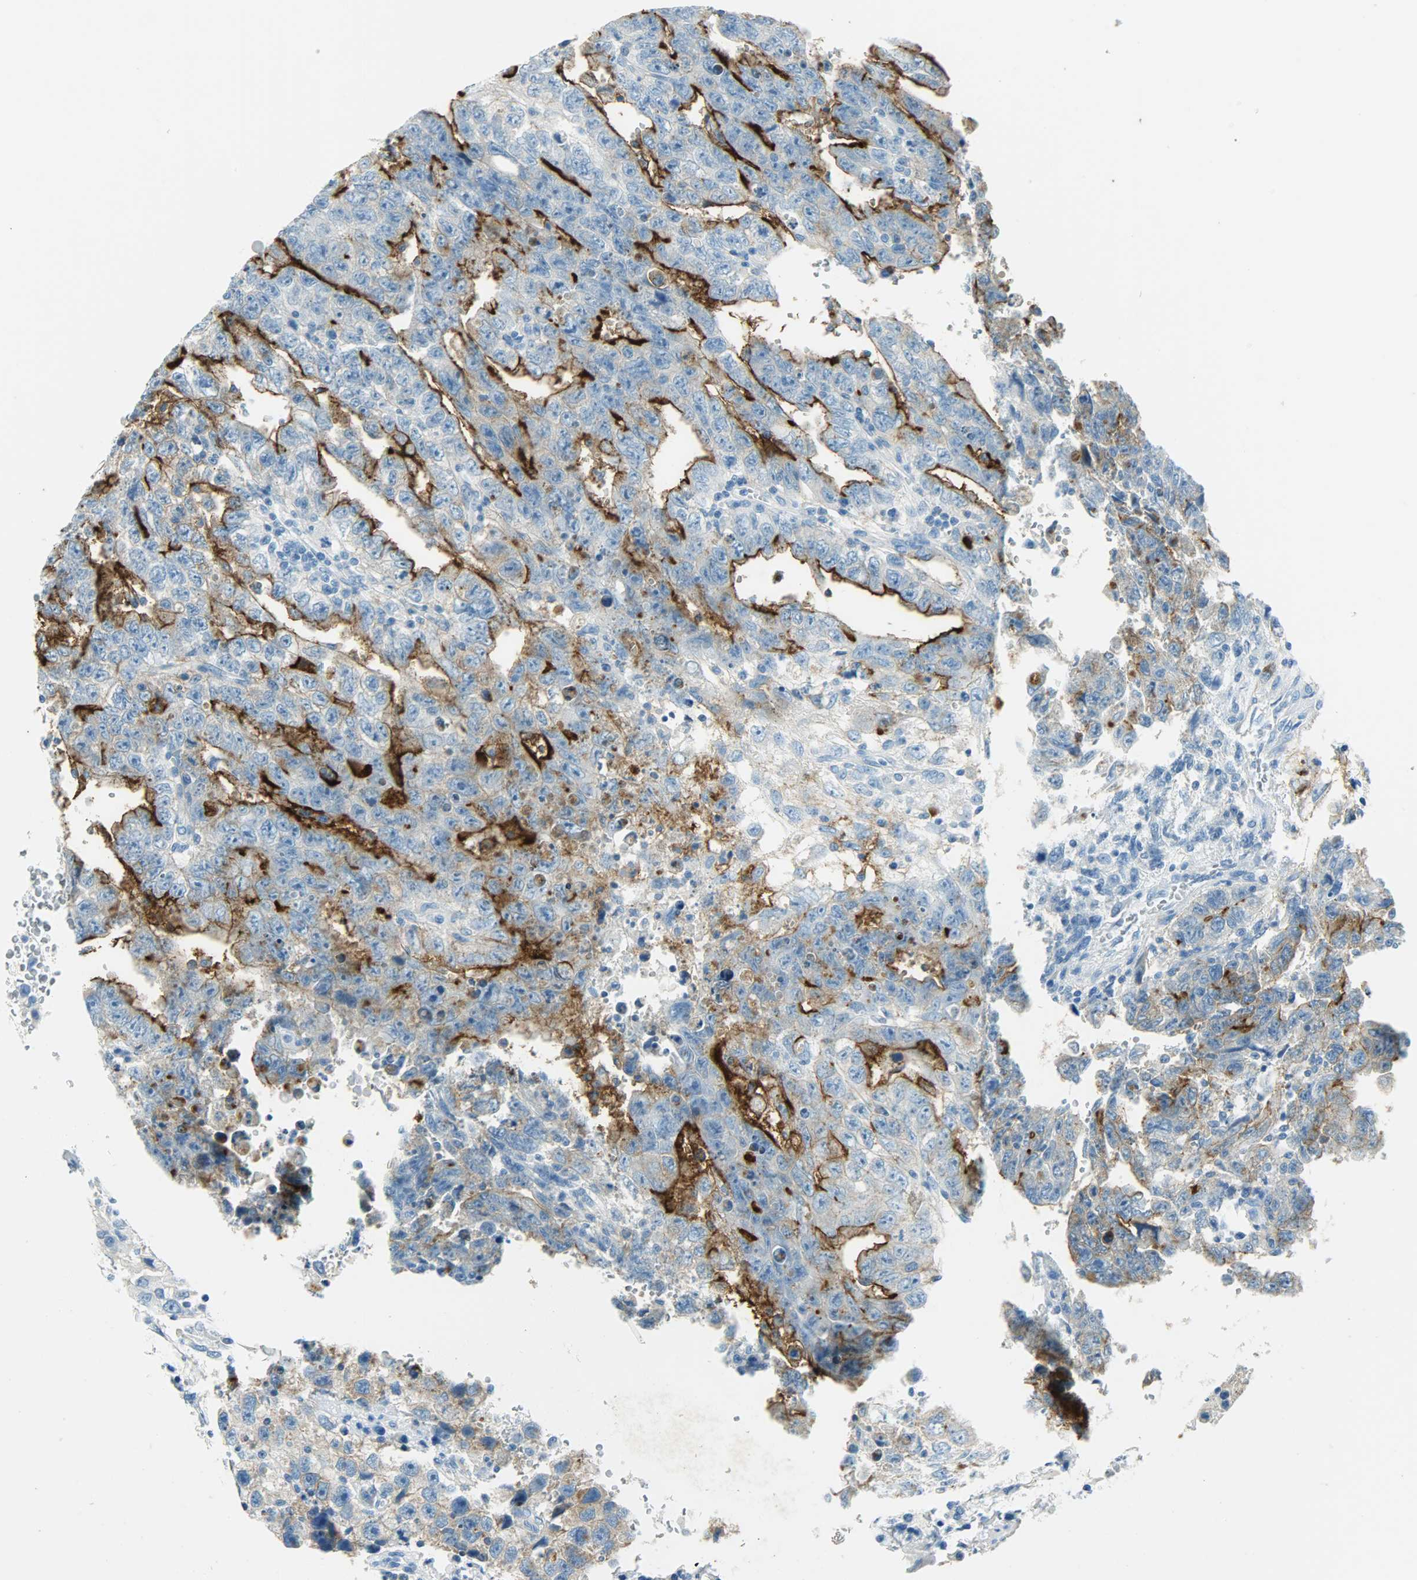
{"staining": {"intensity": "strong", "quantity": ">75%", "location": "cytoplasmic/membranous"}, "tissue": "testis cancer", "cell_type": "Tumor cells", "image_type": "cancer", "snomed": [{"axis": "morphology", "description": "Carcinoma, Embryonal, NOS"}, {"axis": "topography", "description": "Testis"}], "caption": "There is high levels of strong cytoplasmic/membranous expression in tumor cells of testis embryonal carcinoma, as demonstrated by immunohistochemical staining (brown color).", "gene": "PROM1", "patient": {"sex": "male", "age": 28}}